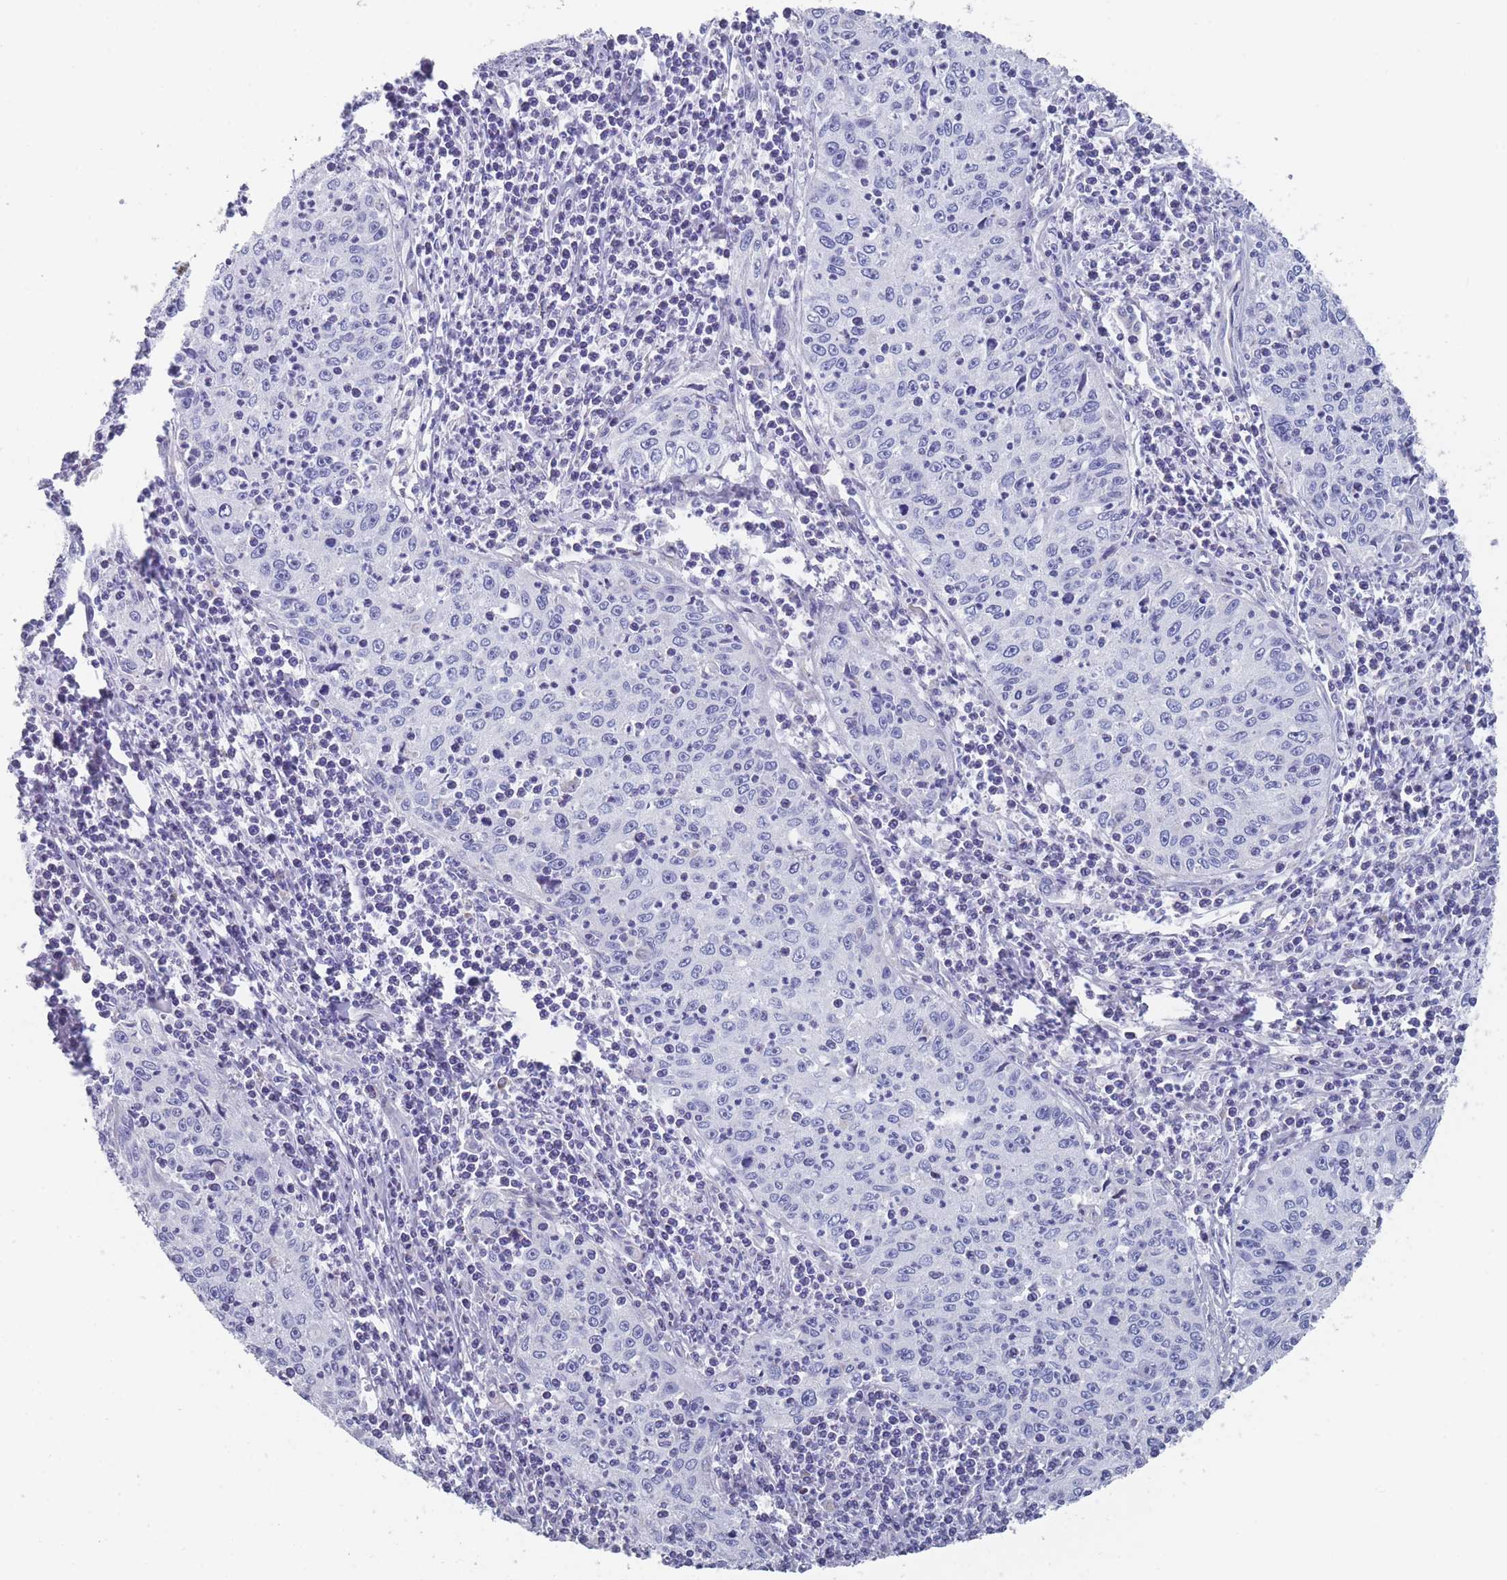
{"staining": {"intensity": "negative", "quantity": "none", "location": "none"}, "tissue": "cervical cancer", "cell_type": "Tumor cells", "image_type": "cancer", "snomed": [{"axis": "morphology", "description": "Squamous cell carcinoma, NOS"}, {"axis": "topography", "description": "Cervix"}], "caption": "Tumor cells show no significant positivity in cervical cancer (squamous cell carcinoma). (Brightfield microscopy of DAB (3,3'-diaminobenzidine) immunohistochemistry at high magnification).", "gene": "ST8SIA5", "patient": {"sex": "female", "age": 30}}